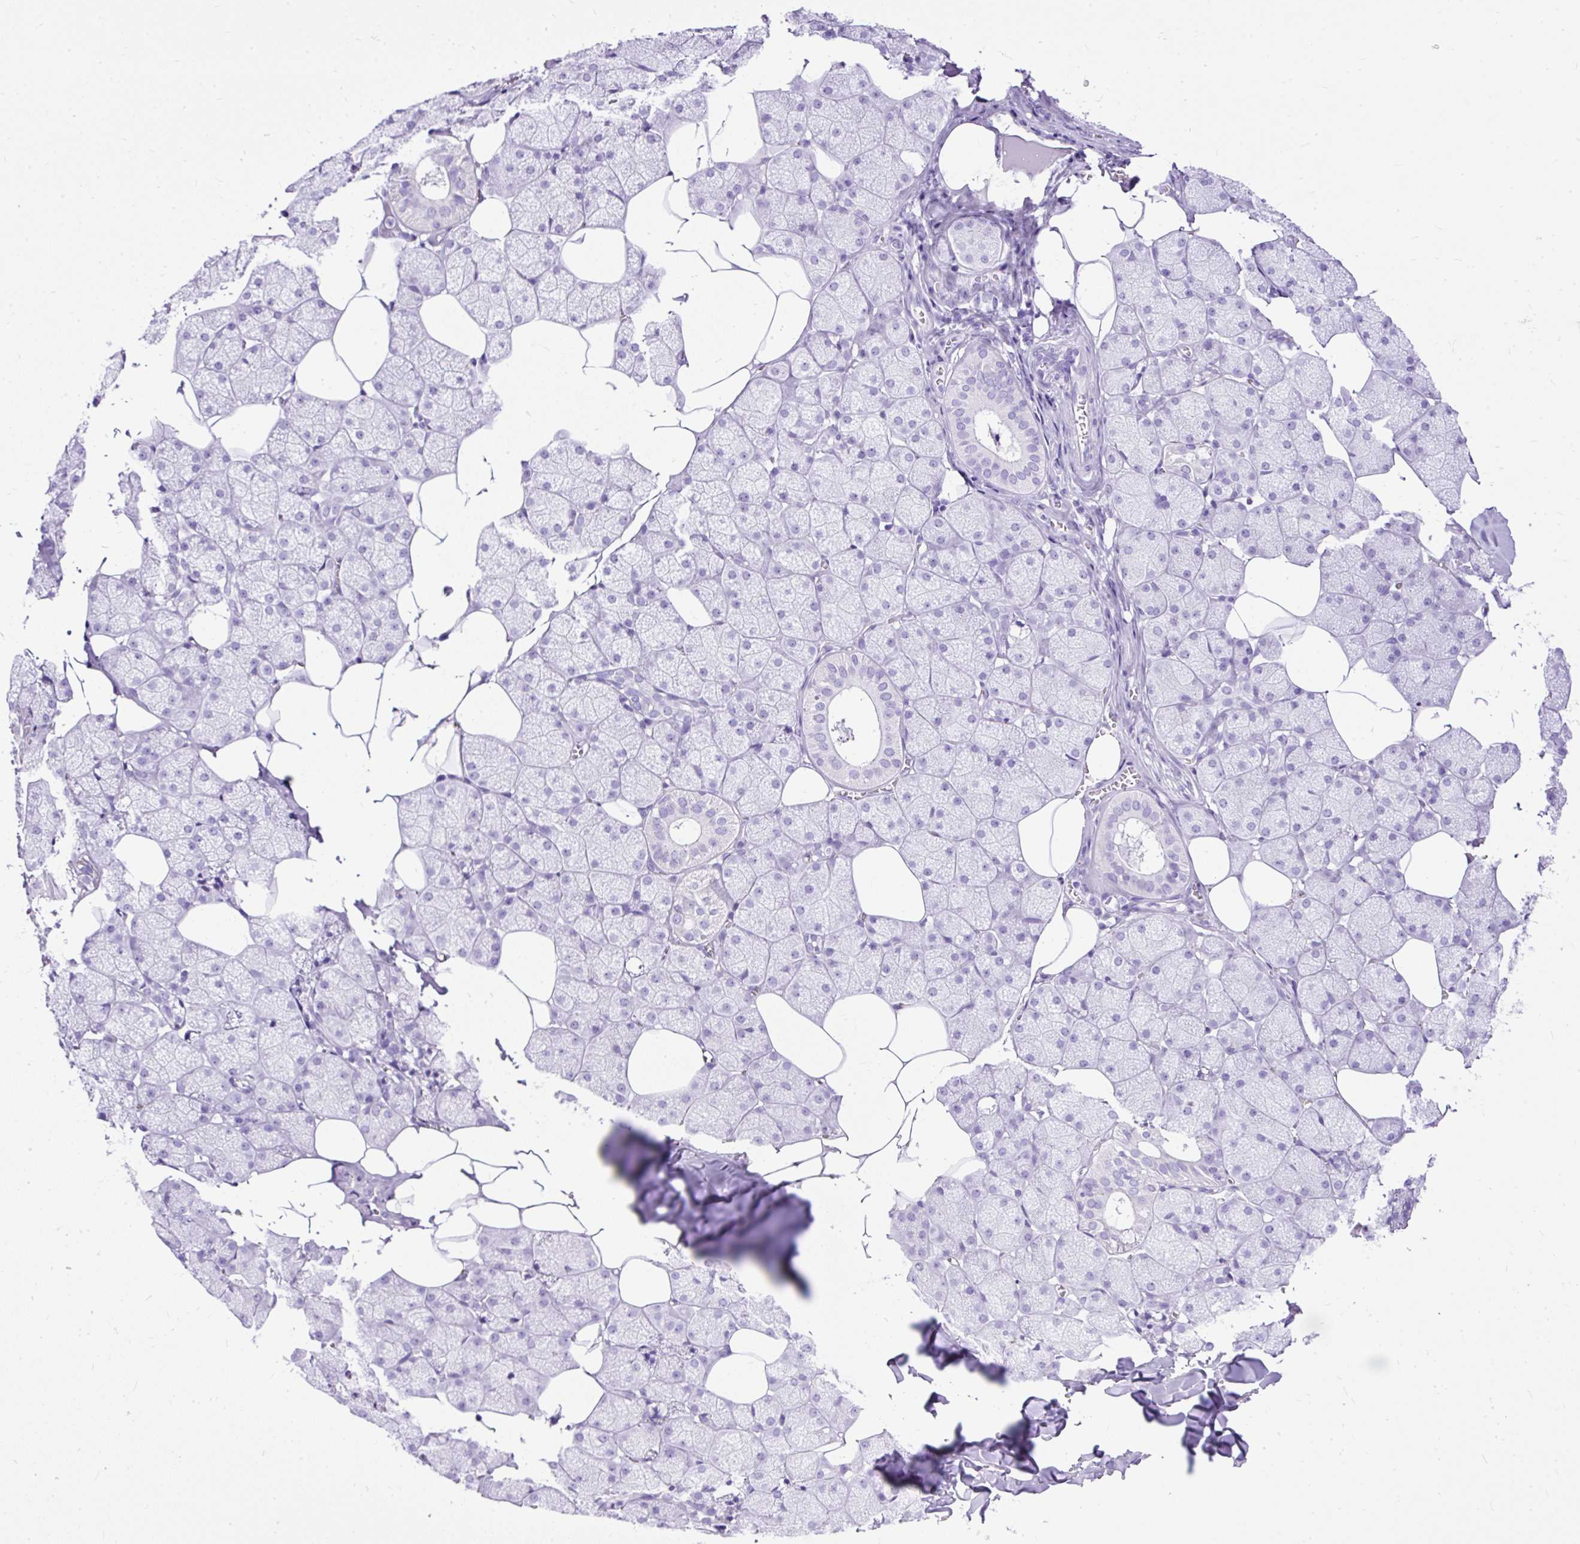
{"staining": {"intensity": "negative", "quantity": "none", "location": "none"}, "tissue": "salivary gland", "cell_type": "Glandular cells", "image_type": "normal", "snomed": [{"axis": "morphology", "description": "Normal tissue, NOS"}, {"axis": "topography", "description": "Salivary gland"}, {"axis": "topography", "description": "Peripheral nerve tissue"}], "caption": "IHC image of benign salivary gland stained for a protein (brown), which demonstrates no staining in glandular cells. Brightfield microscopy of immunohistochemistry stained with DAB (brown) and hematoxylin (blue), captured at high magnification.", "gene": "HEY1", "patient": {"sex": "male", "age": 38}}